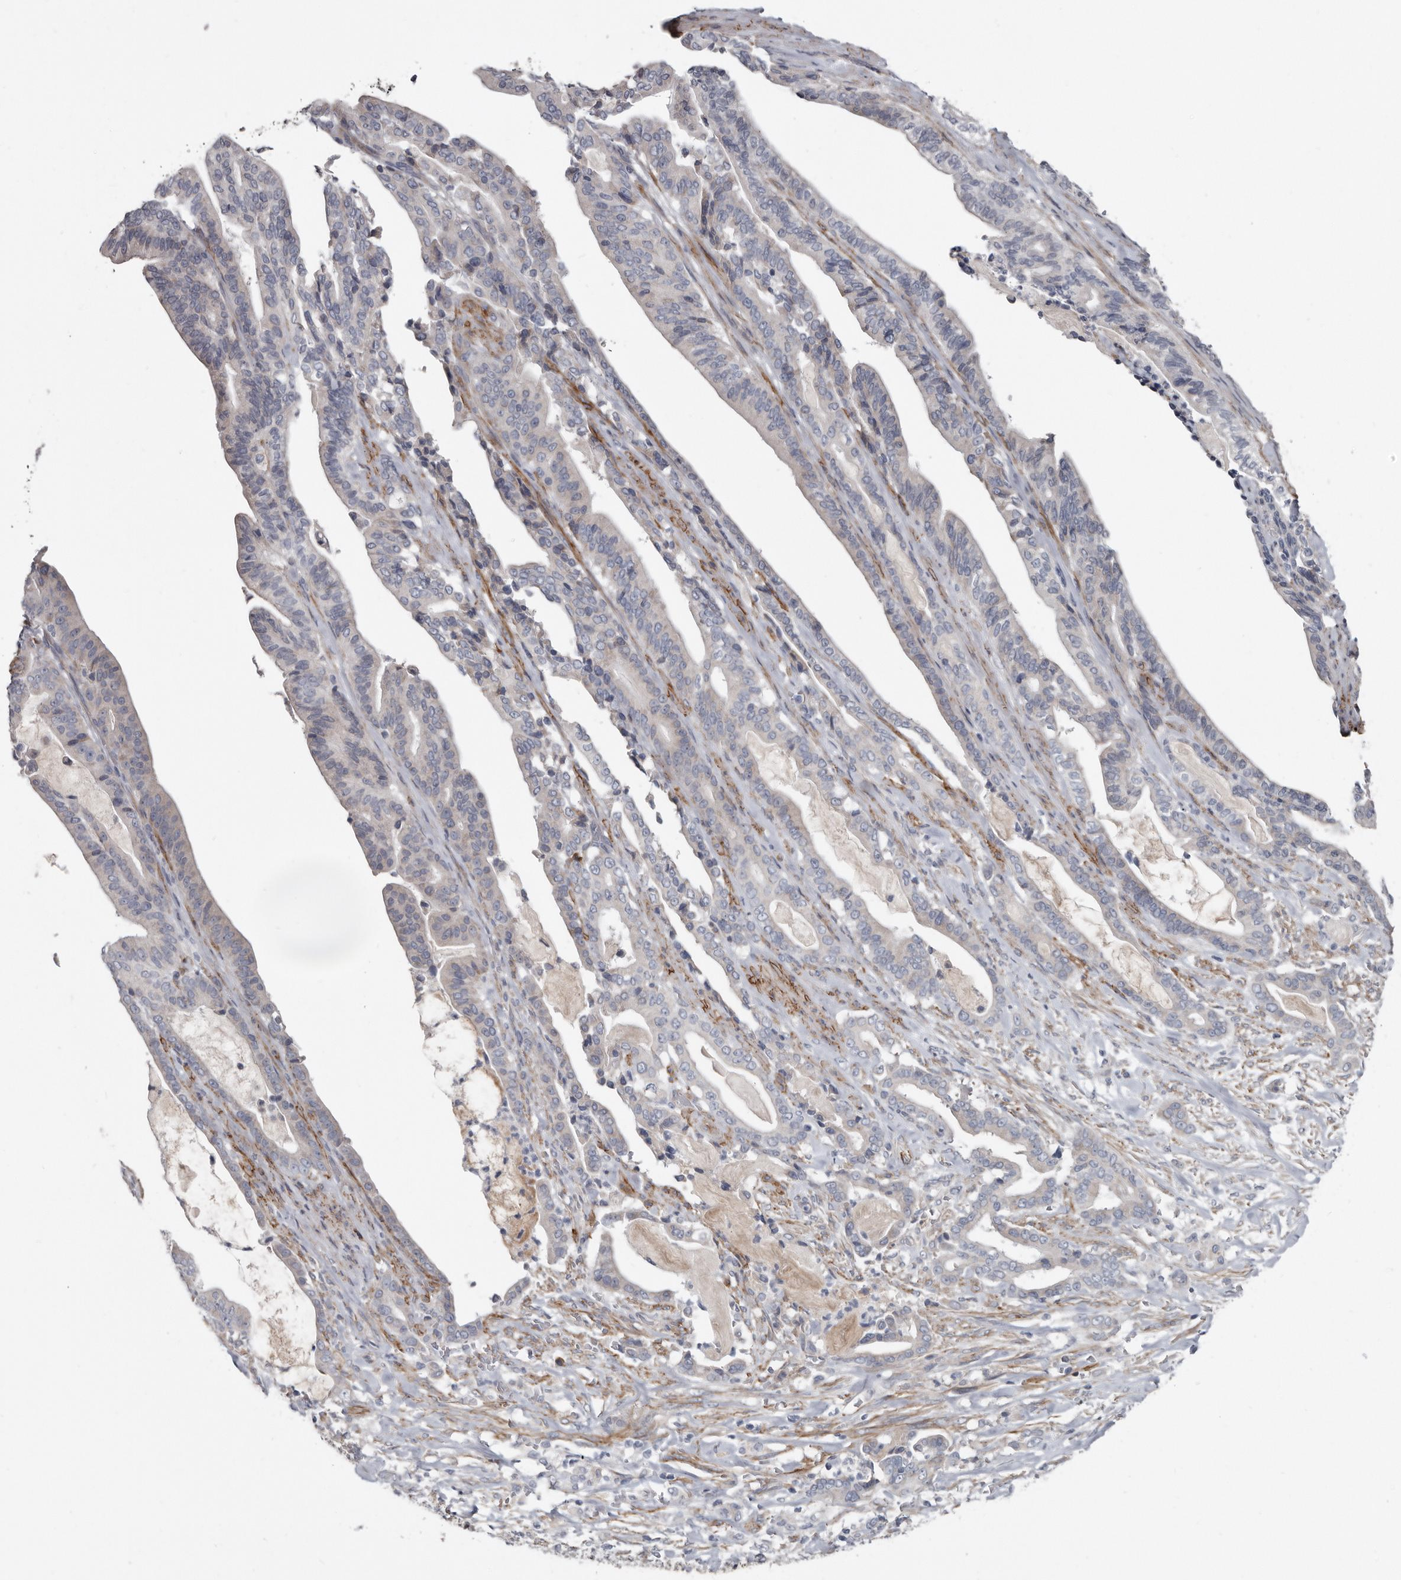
{"staining": {"intensity": "weak", "quantity": "<25%", "location": "cytoplasmic/membranous"}, "tissue": "pancreatic cancer", "cell_type": "Tumor cells", "image_type": "cancer", "snomed": [{"axis": "morphology", "description": "Adenocarcinoma, NOS"}, {"axis": "topography", "description": "Pancreas"}], "caption": "Immunohistochemistry of human adenocarcinoma (pancreatic) shows no expression in tumor cells. Nuclei are stained in blue.", "gene": "ZNF114", "patient": {"sex": "male", "age": 63}}